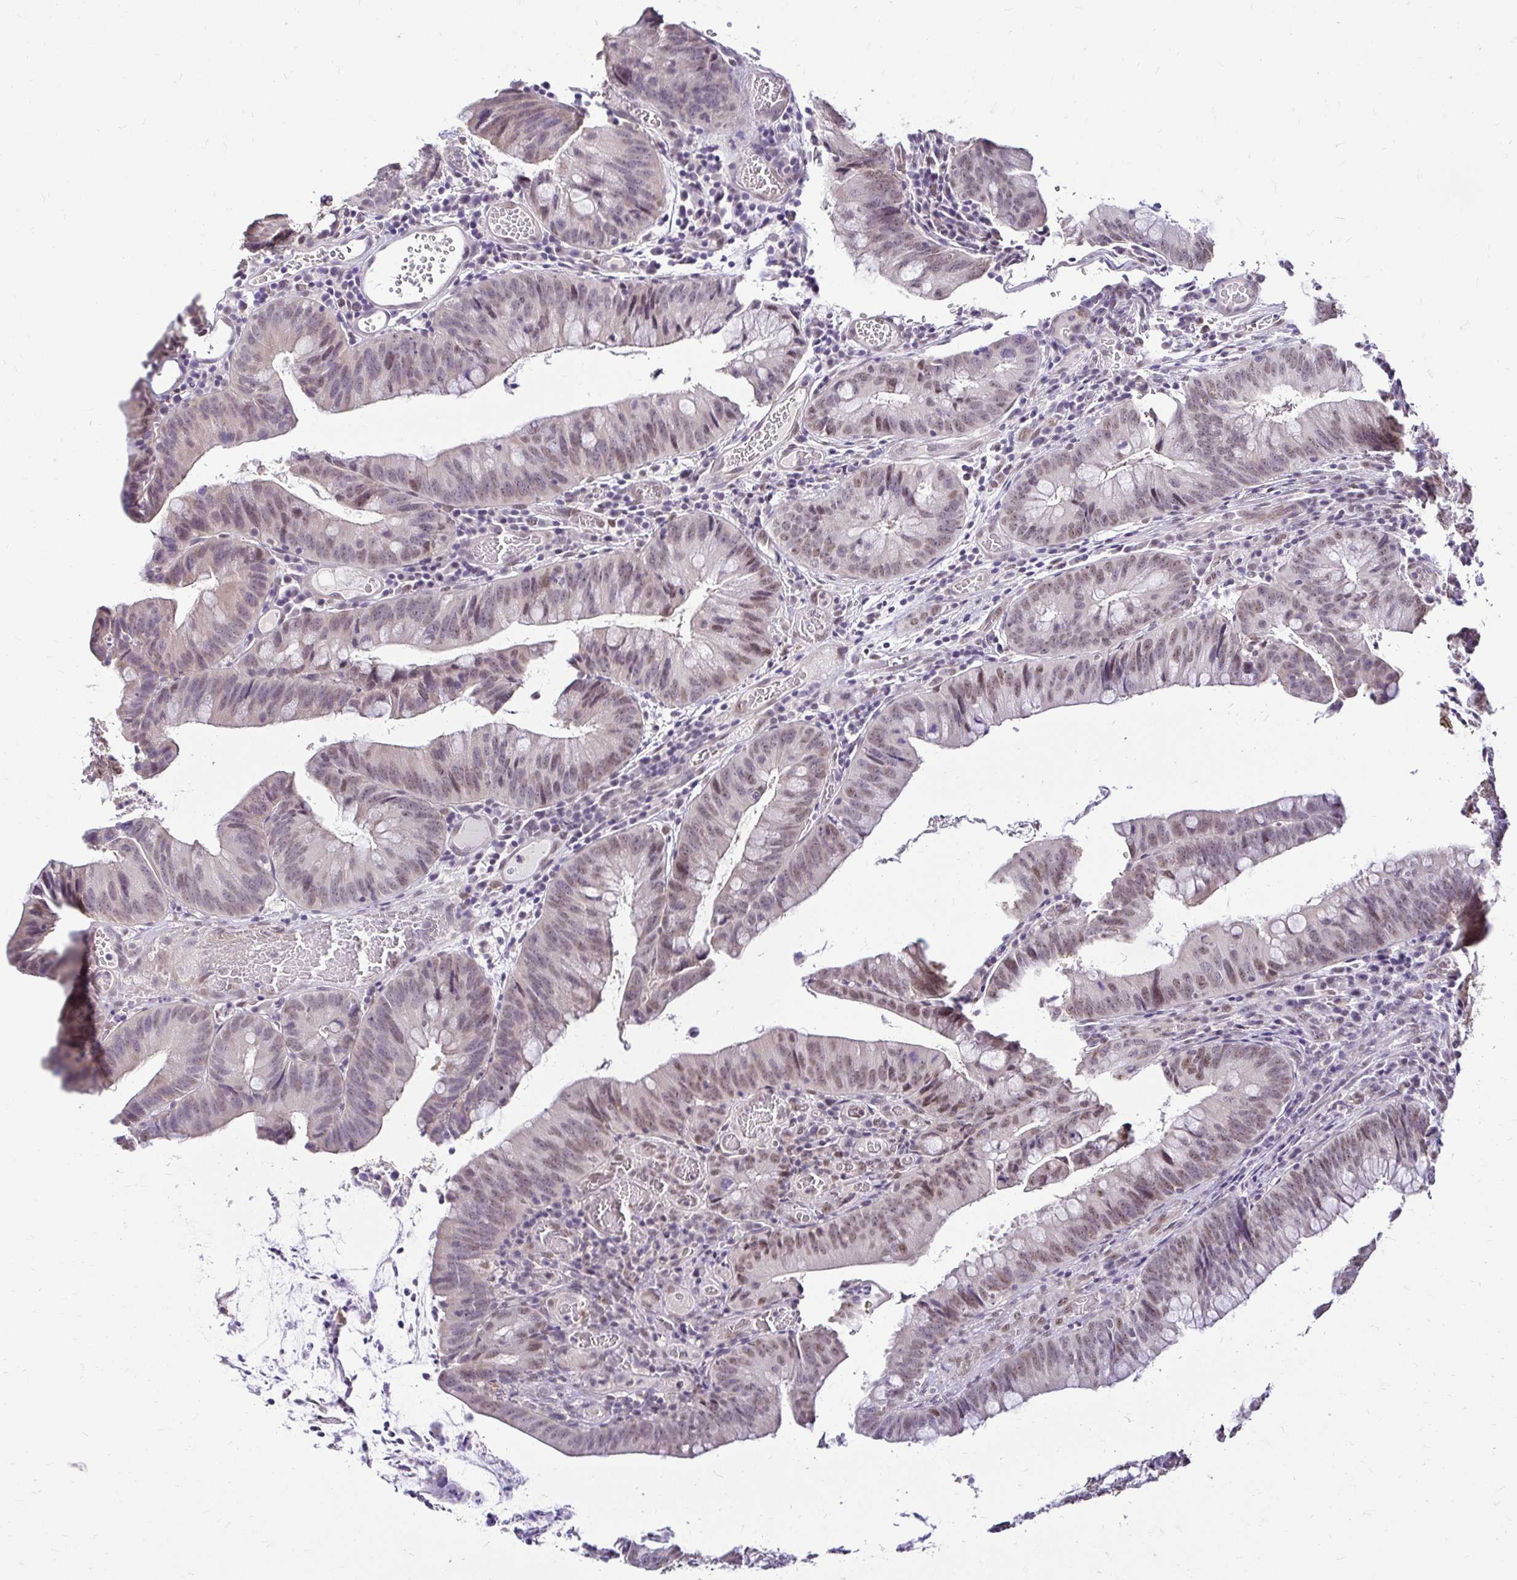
{"staining": {"intensity": "weak", "quantity": "25%-75%", "location": "nuclear"}, "tissue": "colorectal cancer", "cell_type": "Tumor cells", "image_type": "cancer", "snomed": [{"axis": "morphology", "description": "Adenocarcinoma, NOS"}, {"axis": "topography", "description": "Colon"}], "caption": "This histopathology image demonstrates immunohistochemistry staining of human colorectal cancer (adenocarcinoma), with low weak nuclear staining in about 25%-75% of tumor cells.", "gene": "RIMS4", "patient": {"sex": "male", "age": 62}}